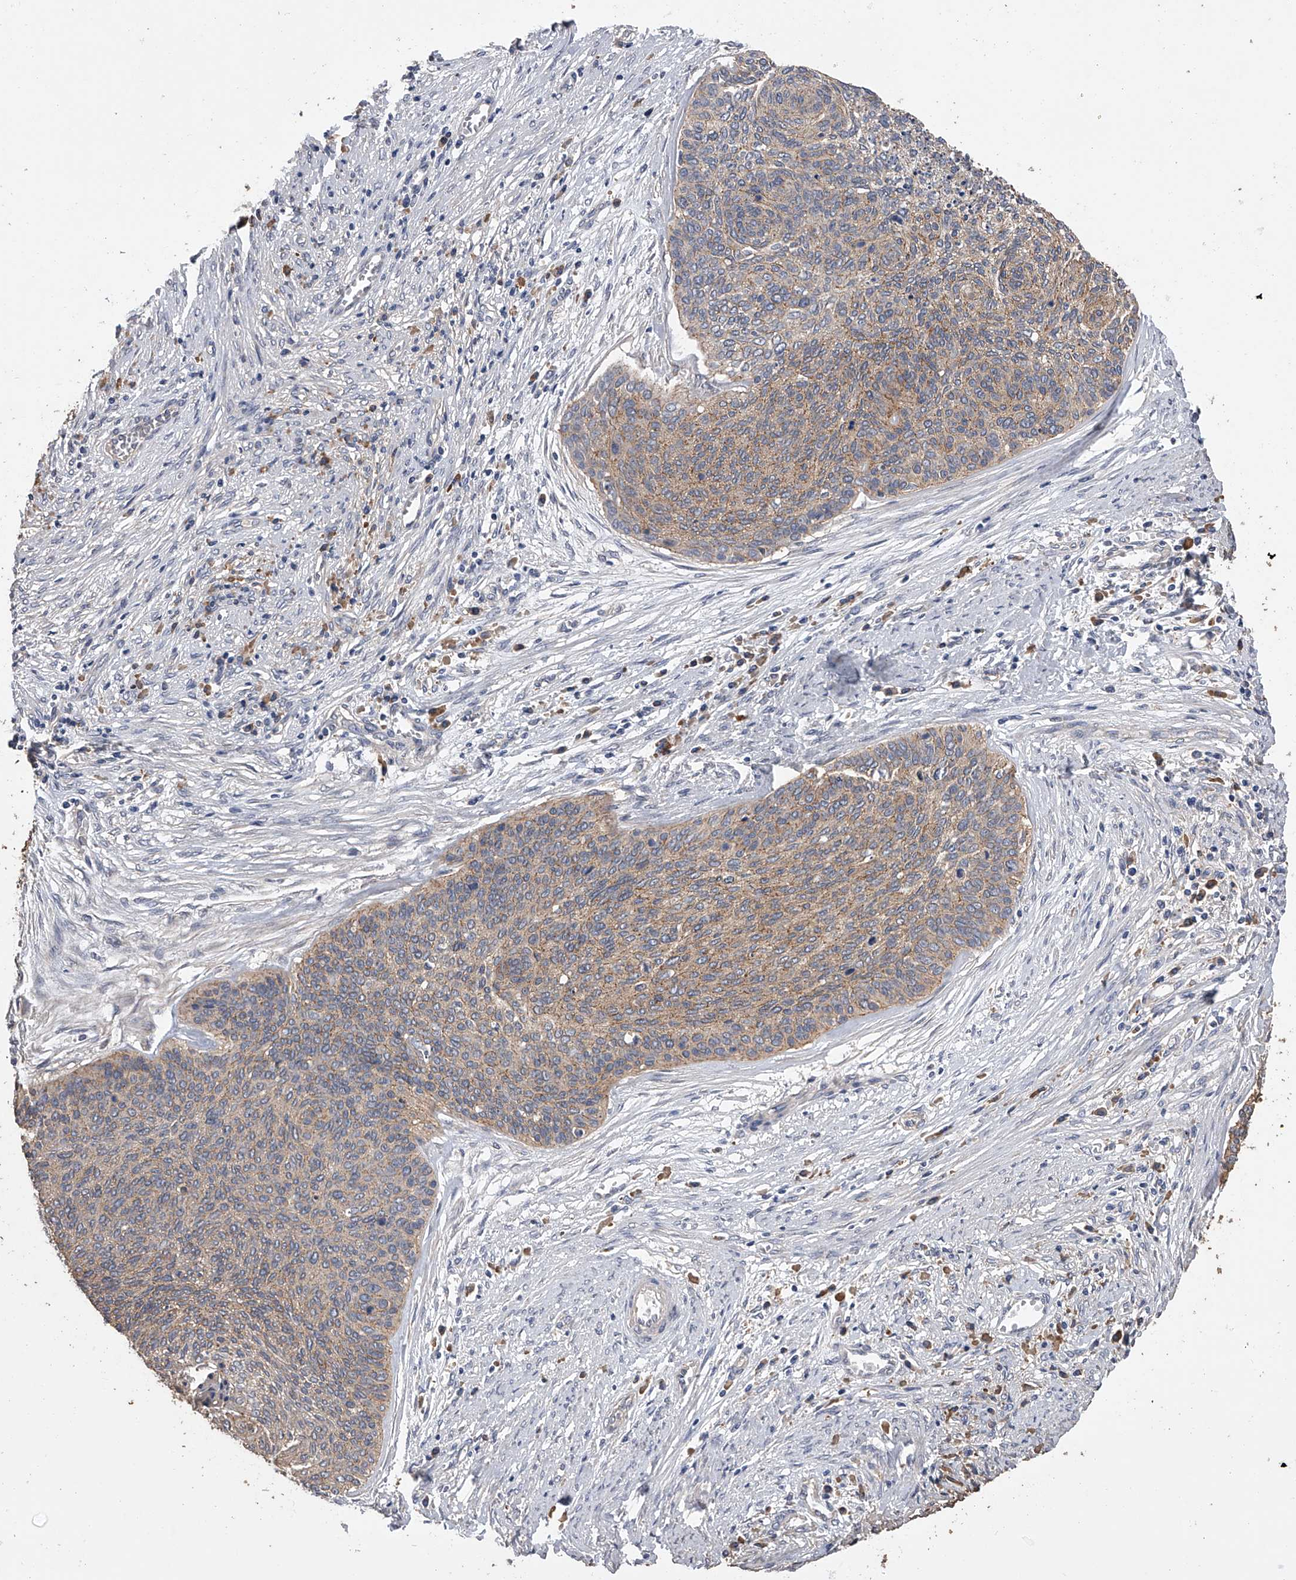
{"staining": {"intensity": "weak", "quantity": "25%-75%", "location": "cytoplasmic/membranous"}, "tissue": "cervical cancer", "cell_type": "Tumor cells", "image_type": "cancer", "snomed": [{"axis": "morphology", "description": "Squamous cell carcinoma, NOS"}, {"axis": "topography", "description": "Cervix"}], "caption": "This is an image of IHC staining of squamous cell carcinoma (cervical), which shows weak expression in the cytoplasmic/membranous of tumor cells.", "gene": "ZNF343", "patient": {"sex": "female", "age": 55}}